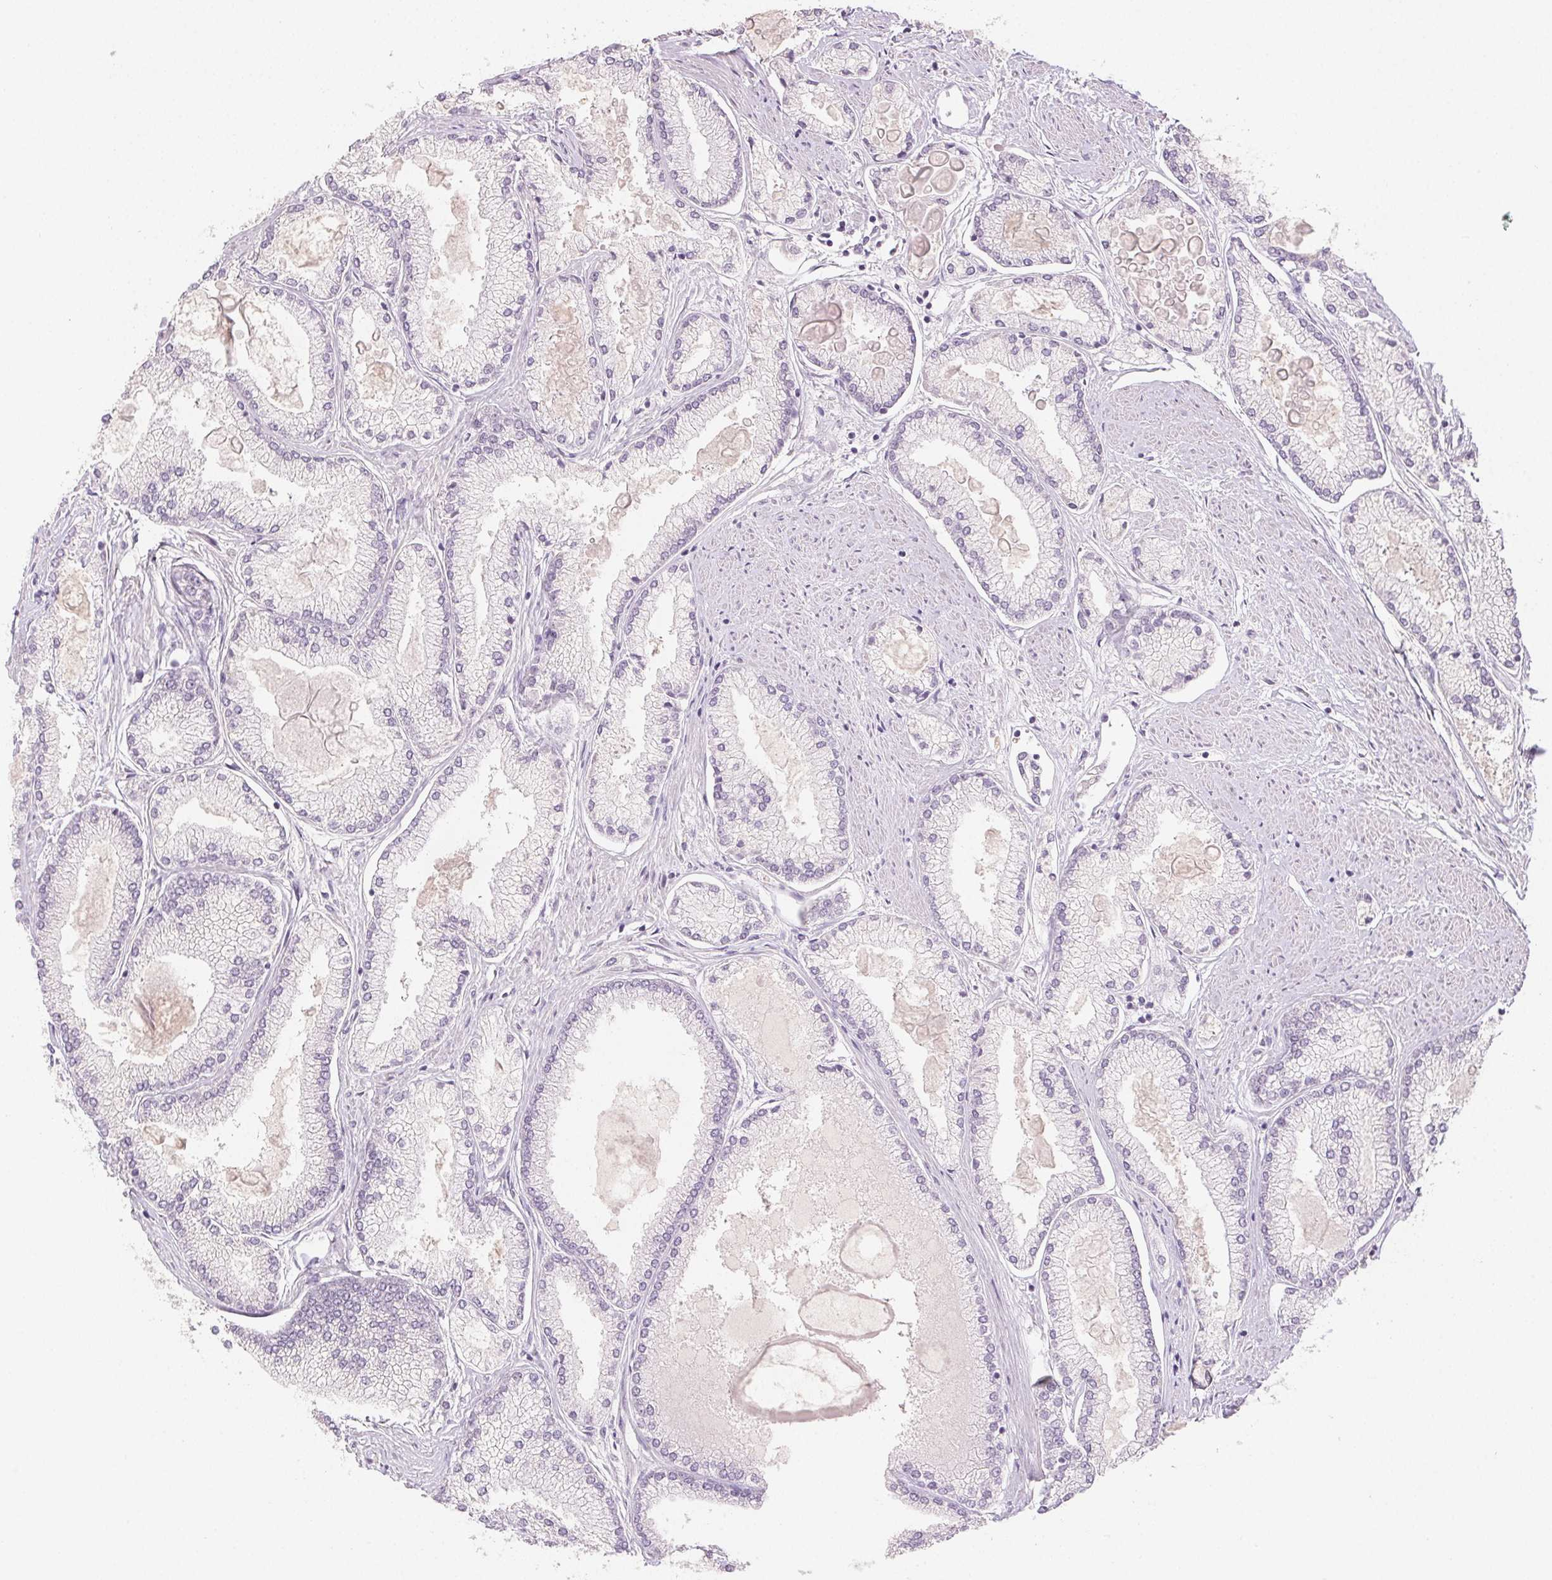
{"staining": {"intensity": "negative", "quantity": "none", "location": "none"}, "tissue": "prostate cancer", "cell_type": "Tumor cells", "image_type": "cancer", "snomed": [{"axis": "morphology", "description": "Adenocarcinoma, High grade"}, {"axis": "topography", "description": "Prostate"}], "caption": "High power microscopy micrograph of an immunohistochemistry histopathology image of prostate cancer, revealing no significant expression in tumor cells.", "gene": "PI3", "patient": {"sex": "male", "age": 68}}